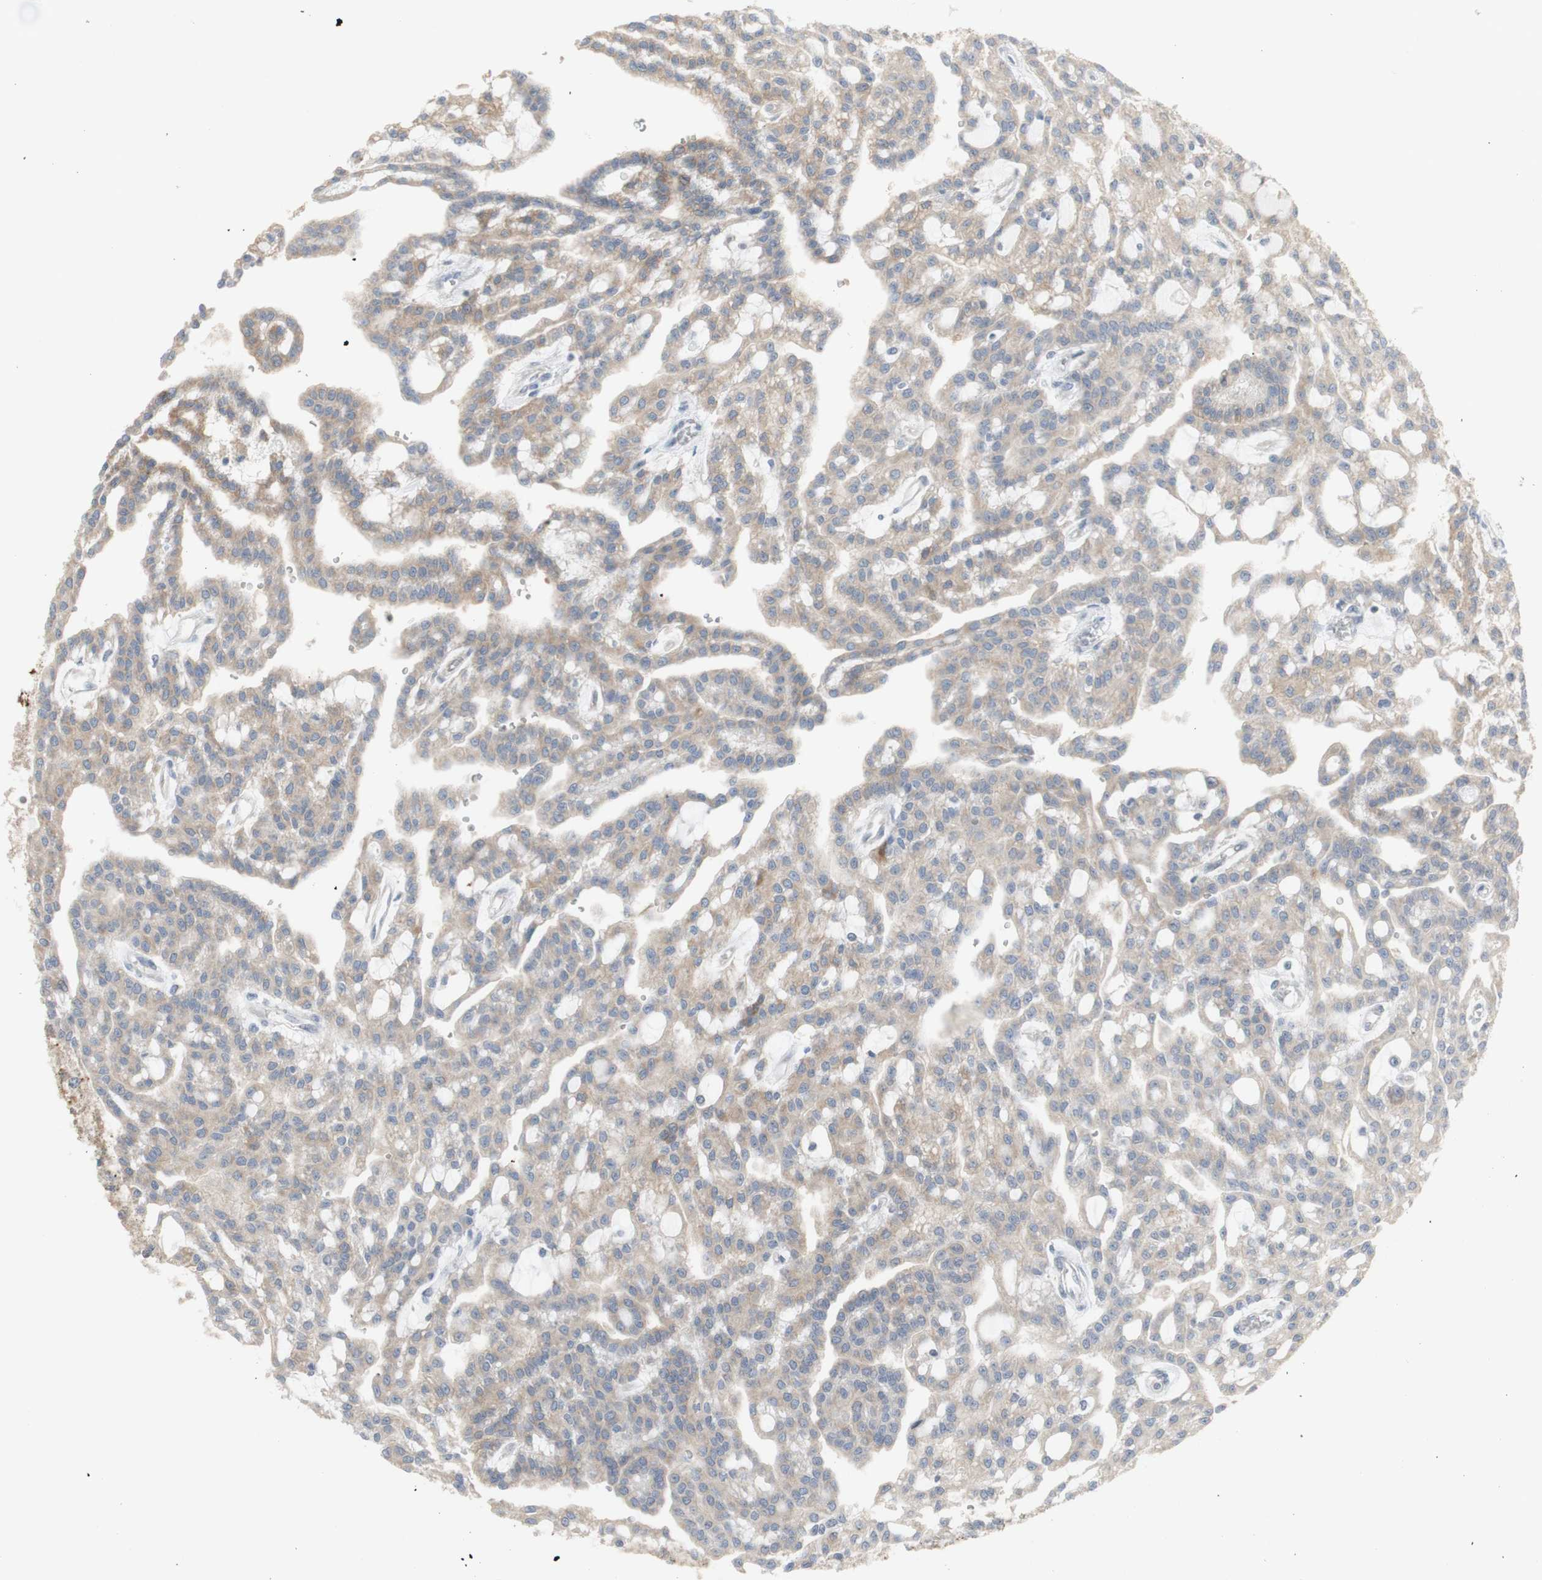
{"staining": {"intensity": "weak", "quantity": ">75%", "location": "cytoplasmic/membranous"}, "tissue": "renal cancer", "cell_type": "Tumor cells", "image_type": "cancer", "snomed": [{"axis": "morphology", "description": "Adenocarcinoma, NOS"}, {"axis": "topography", "description": "Kidney"}], "caption": "The image demonstrates immunohistochemical staining of renal cancer (adenocarcinoma). There is weak cytoplasmic/membranous positivity is identified in about >75% of tumor cells.", "gene": "C3orf52", "patient": {"sex": "male", "age": 63}}